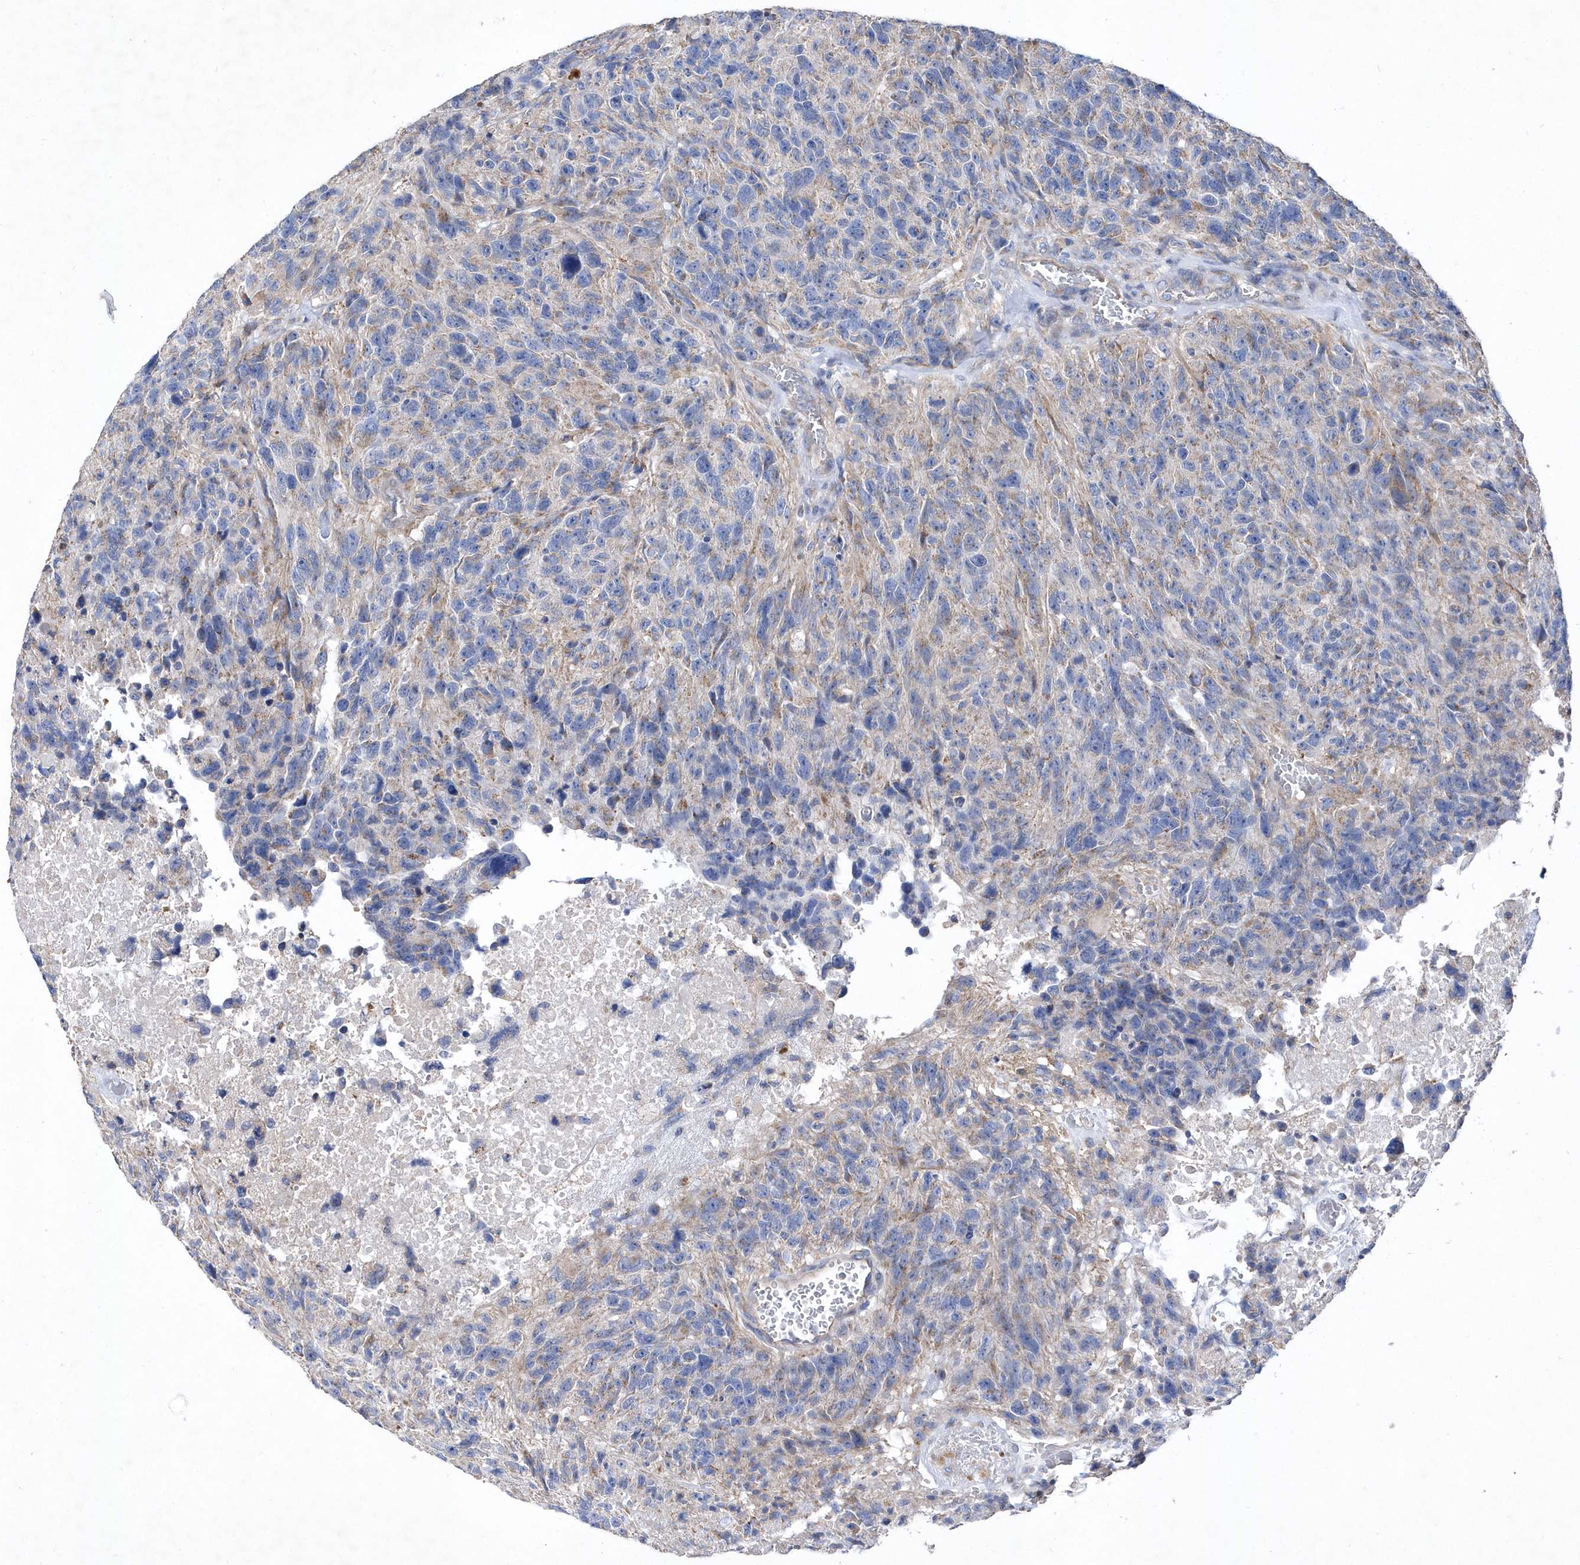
{"staining": {"intensity": "weak", "quantity": "<25%", "location": "cytoplasmic/membranous"}, "tissue": "glioma", "cell_type": "Tumor cells", "image_type": "cancer", "snomed": [{"axis": "morphology", "description": "Glioma, malignant, High grade"}, {"axis": "topography", "description": "Brain"}], "caption": "DAB (3,3'-diaminobenzidine) immunohistochemical staining of malignant high-grade glioma shows no significant positivity in tumor cells. (DAB immunohistochemistry with hematoxylin counter stain).", "gene": "METTL8", "patient": {"sex": "male", "age": 69}}